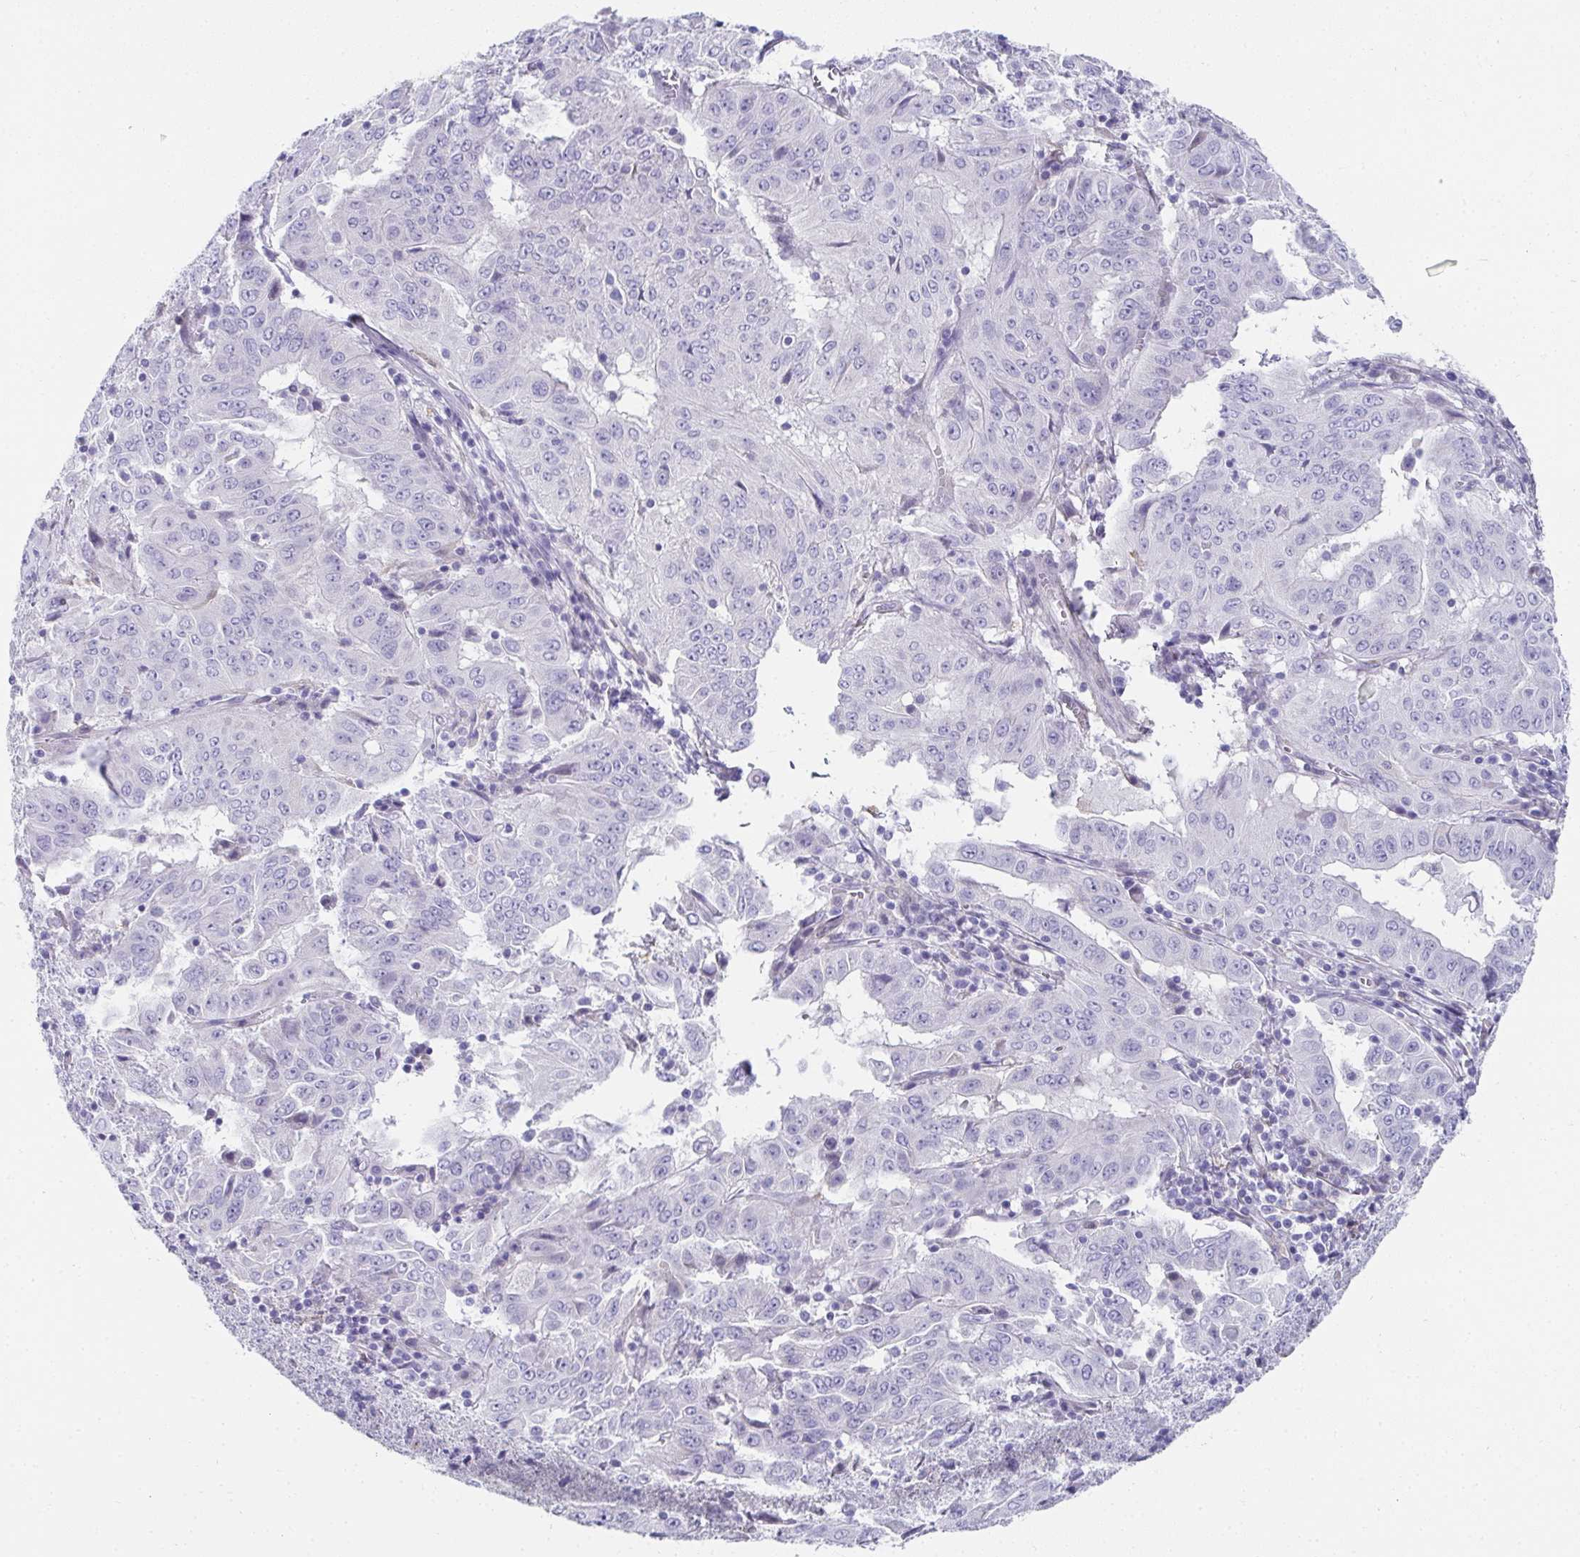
{"staining": {"intensity": "negative", "quantity": "none", "location": "none"}, "tissue": "pancreatic cancer", "cell_type": "Tumor cells", "image_type": "cancer", "snomed": [{"axis": "morphology", "description": "Adenocarcinoma, NOS"}, {"axis": "topography", "description": "Pancreas"}], "caption": "This is a histopathology image of immunohistochemistry staining of pancreatic cancer (adenocarcinoma), which shows no staining in tumor cells.", "gene": "RBP1", "patient": {"sex": "male", "age": 63}}